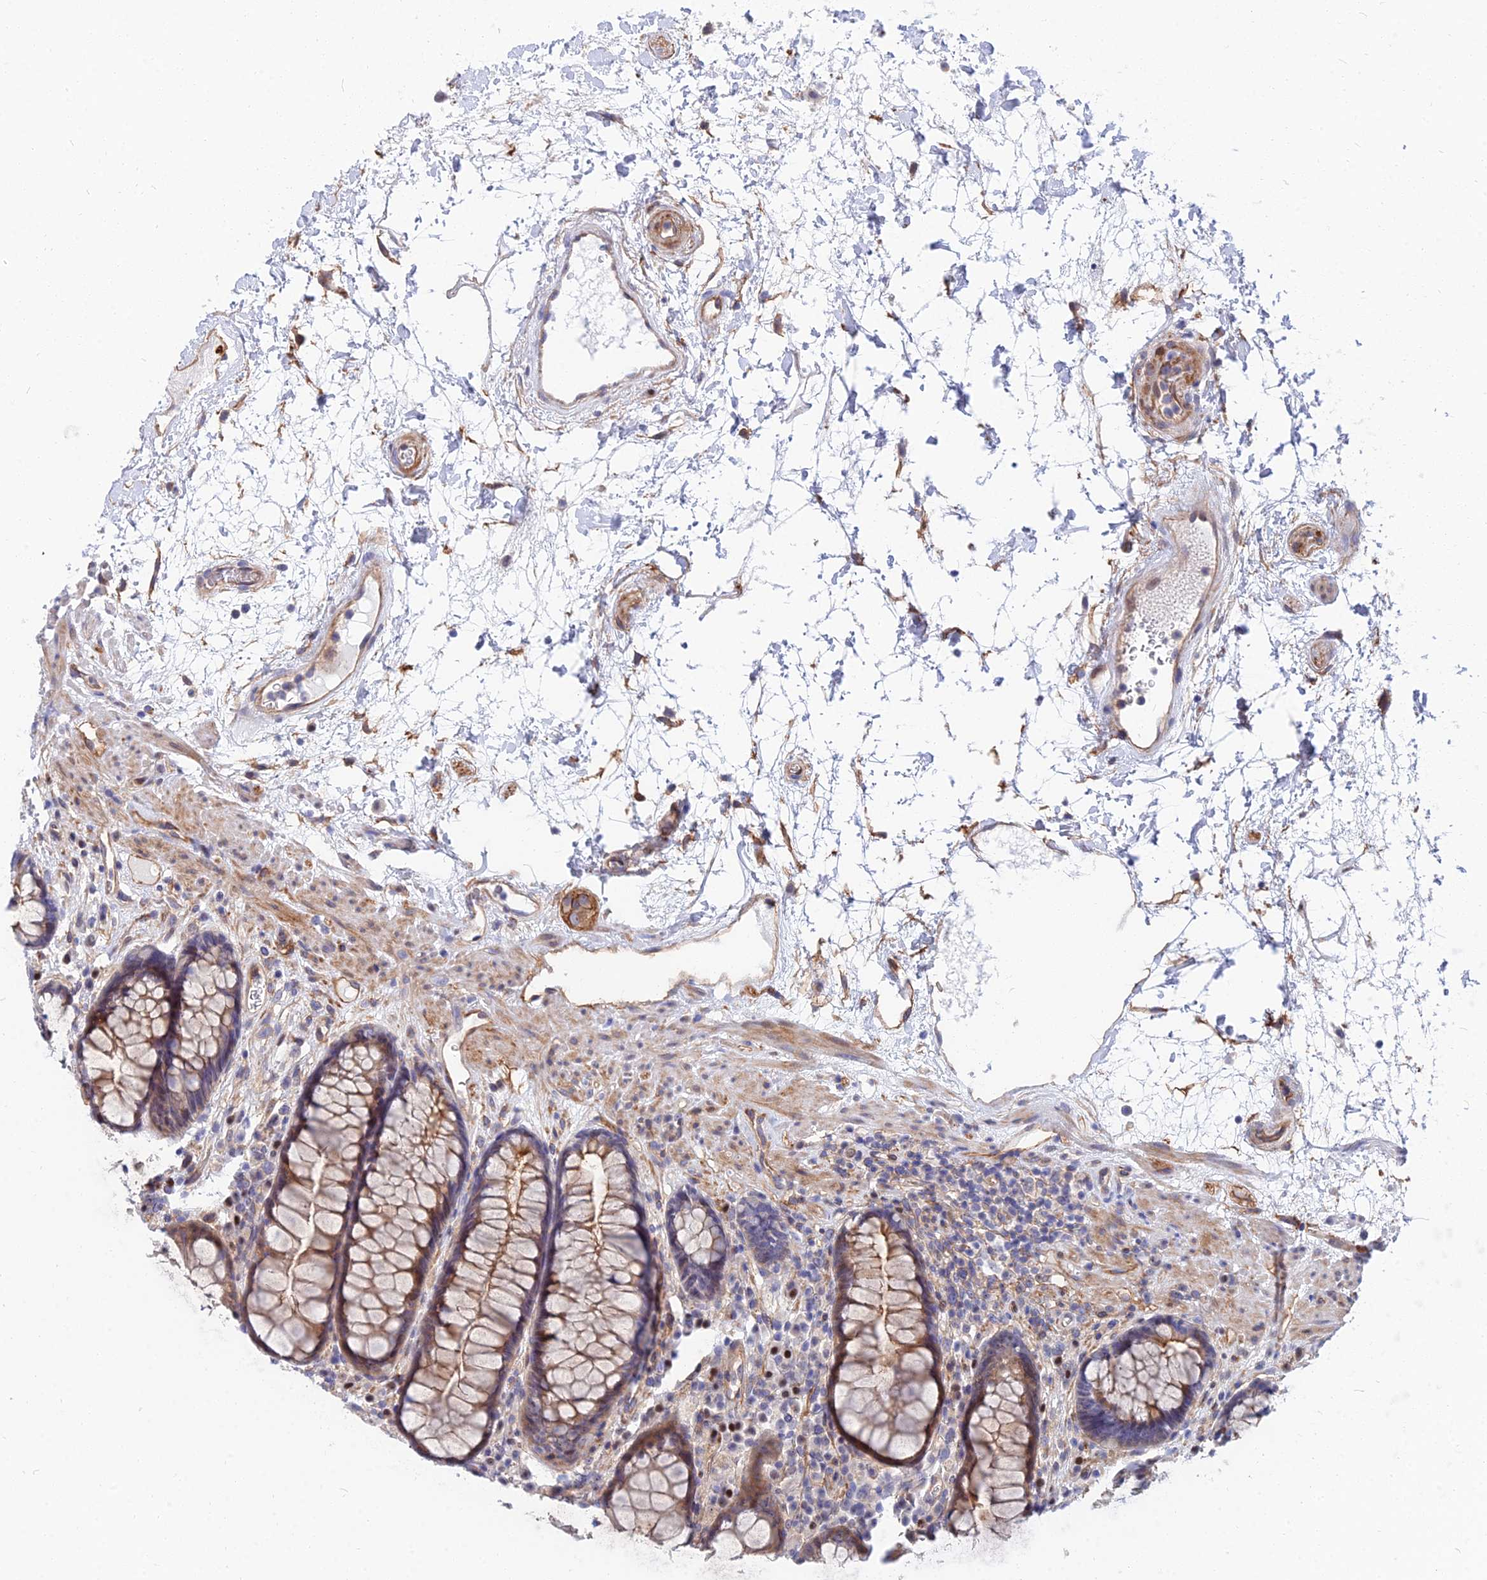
{"staining": {"intensity": "moderate", "quantity": "25%-75%", "location": "cytoplasmic/membranous"}, "tissue": "rectum", "cell_type": "Glandular cells", "image_type": "normal", "snomed": [{"axis": "morphology", "description": "Normal tissue, NOS"}, {"axis": "topography", "description": "Rectum"}], "caption": "Immunohistochemical staining of benign rectum exhibits moderate cytoplasmic/membranous protein staining in about 25%-75% of glandular cells. The protein of interest is stained brown, and the nuclei are stained in blue (DAB IHC with brightfield microscopy, high magnification).", "gene": "TRIM43B", "patient": {"sex": "male", "age": 64}}